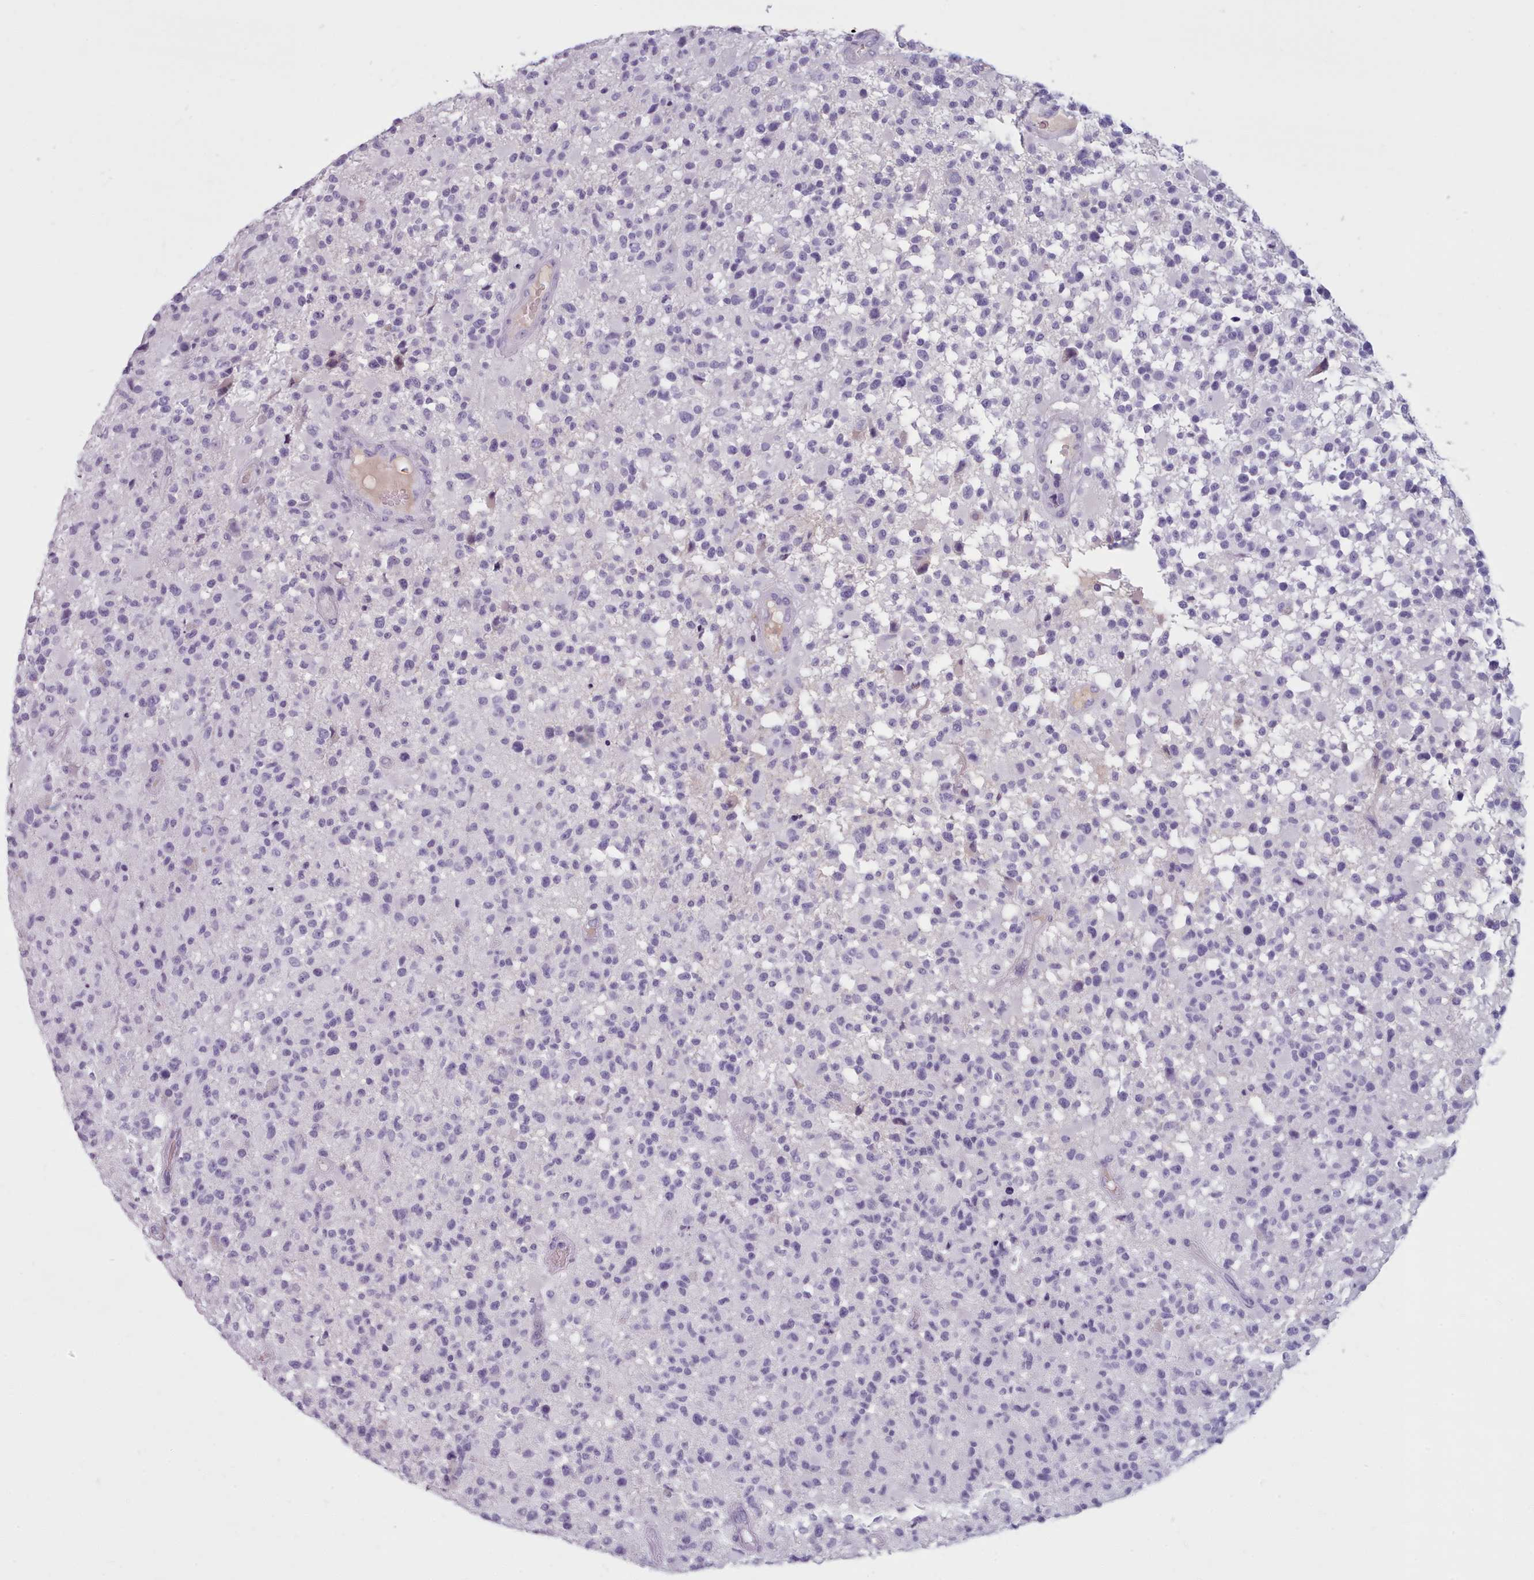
{"staining": {"intensity": "negative", "quantity": "none", "location": "none"}, "tissue": "glioma", "cell_type": "Tumor cells", "image_type": "cancer", "snomed": [{"axis": "morphology", "description": "Glioma, malignant, High grade"}, {"axis": "morphology", "description": "Glioblastoma, NOS"}, {"axis": "topography", "description": "Brain"}], "caption": "High magnification brightfield microscopy of glioma stained with DAB (brown) and counterstained with hematoxylin (blue): tumor cells show no significant expression.", "gene": "ZNF43", "patient": {"sex": "male", "age": 60}}